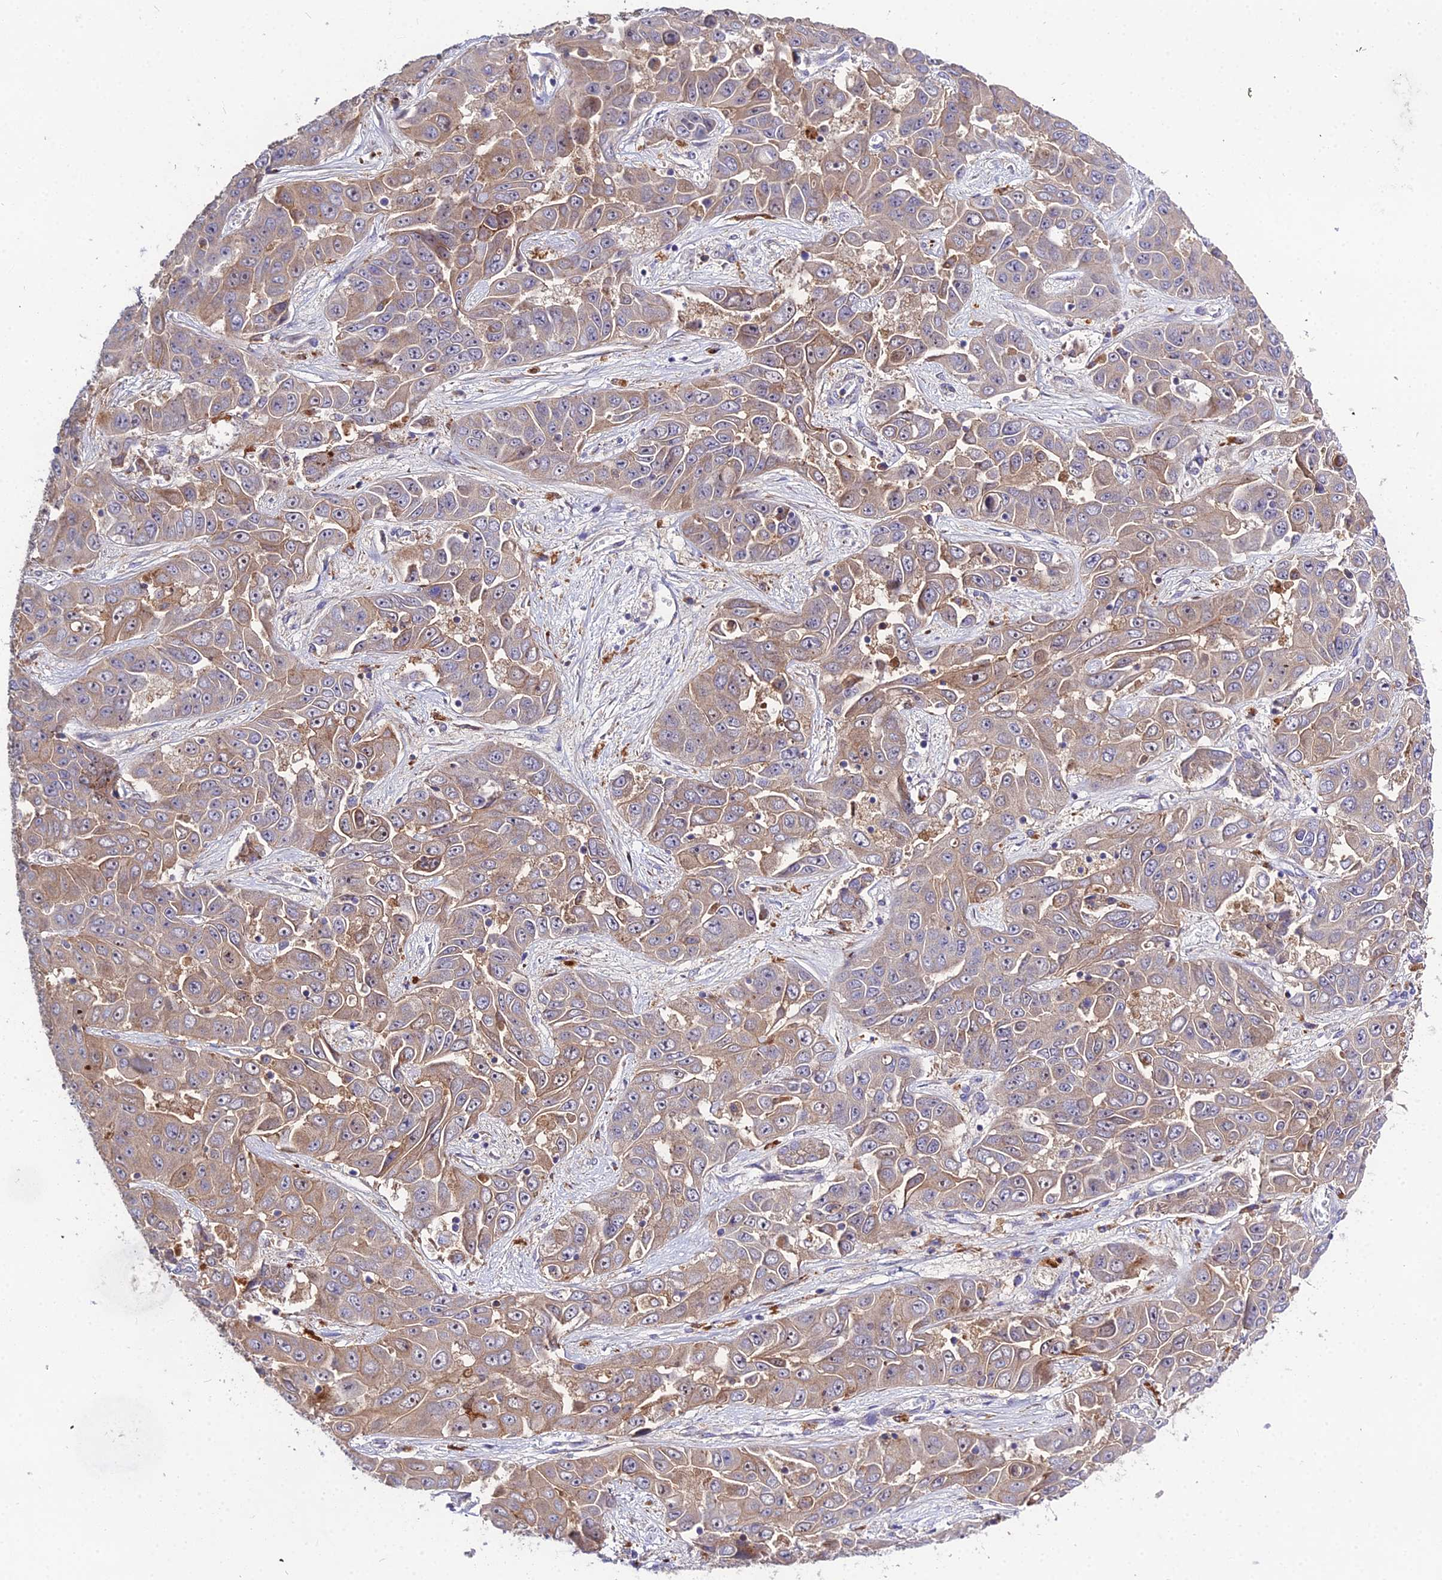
{"staining": {"intensity": "moderate", "quantity": "25%-75%", "location": "cytoplasmic/membranous"}, "tissue": "liver cancer", "cell_type": "Tumor cells", "image_type": "cancer", "snomed": [{"axis": "morphology", "description": "Cholangiocarcinoma"}, {"axis": "topography", "description": "Liver"}], "caption": "Moderate cytoplasmic/membranous staining is seen in about 25%-75% of tumor cells in cholangiocarcinoma (liver).", "gene": "EID2", "patient": {"sex": "female", "age": 52}}